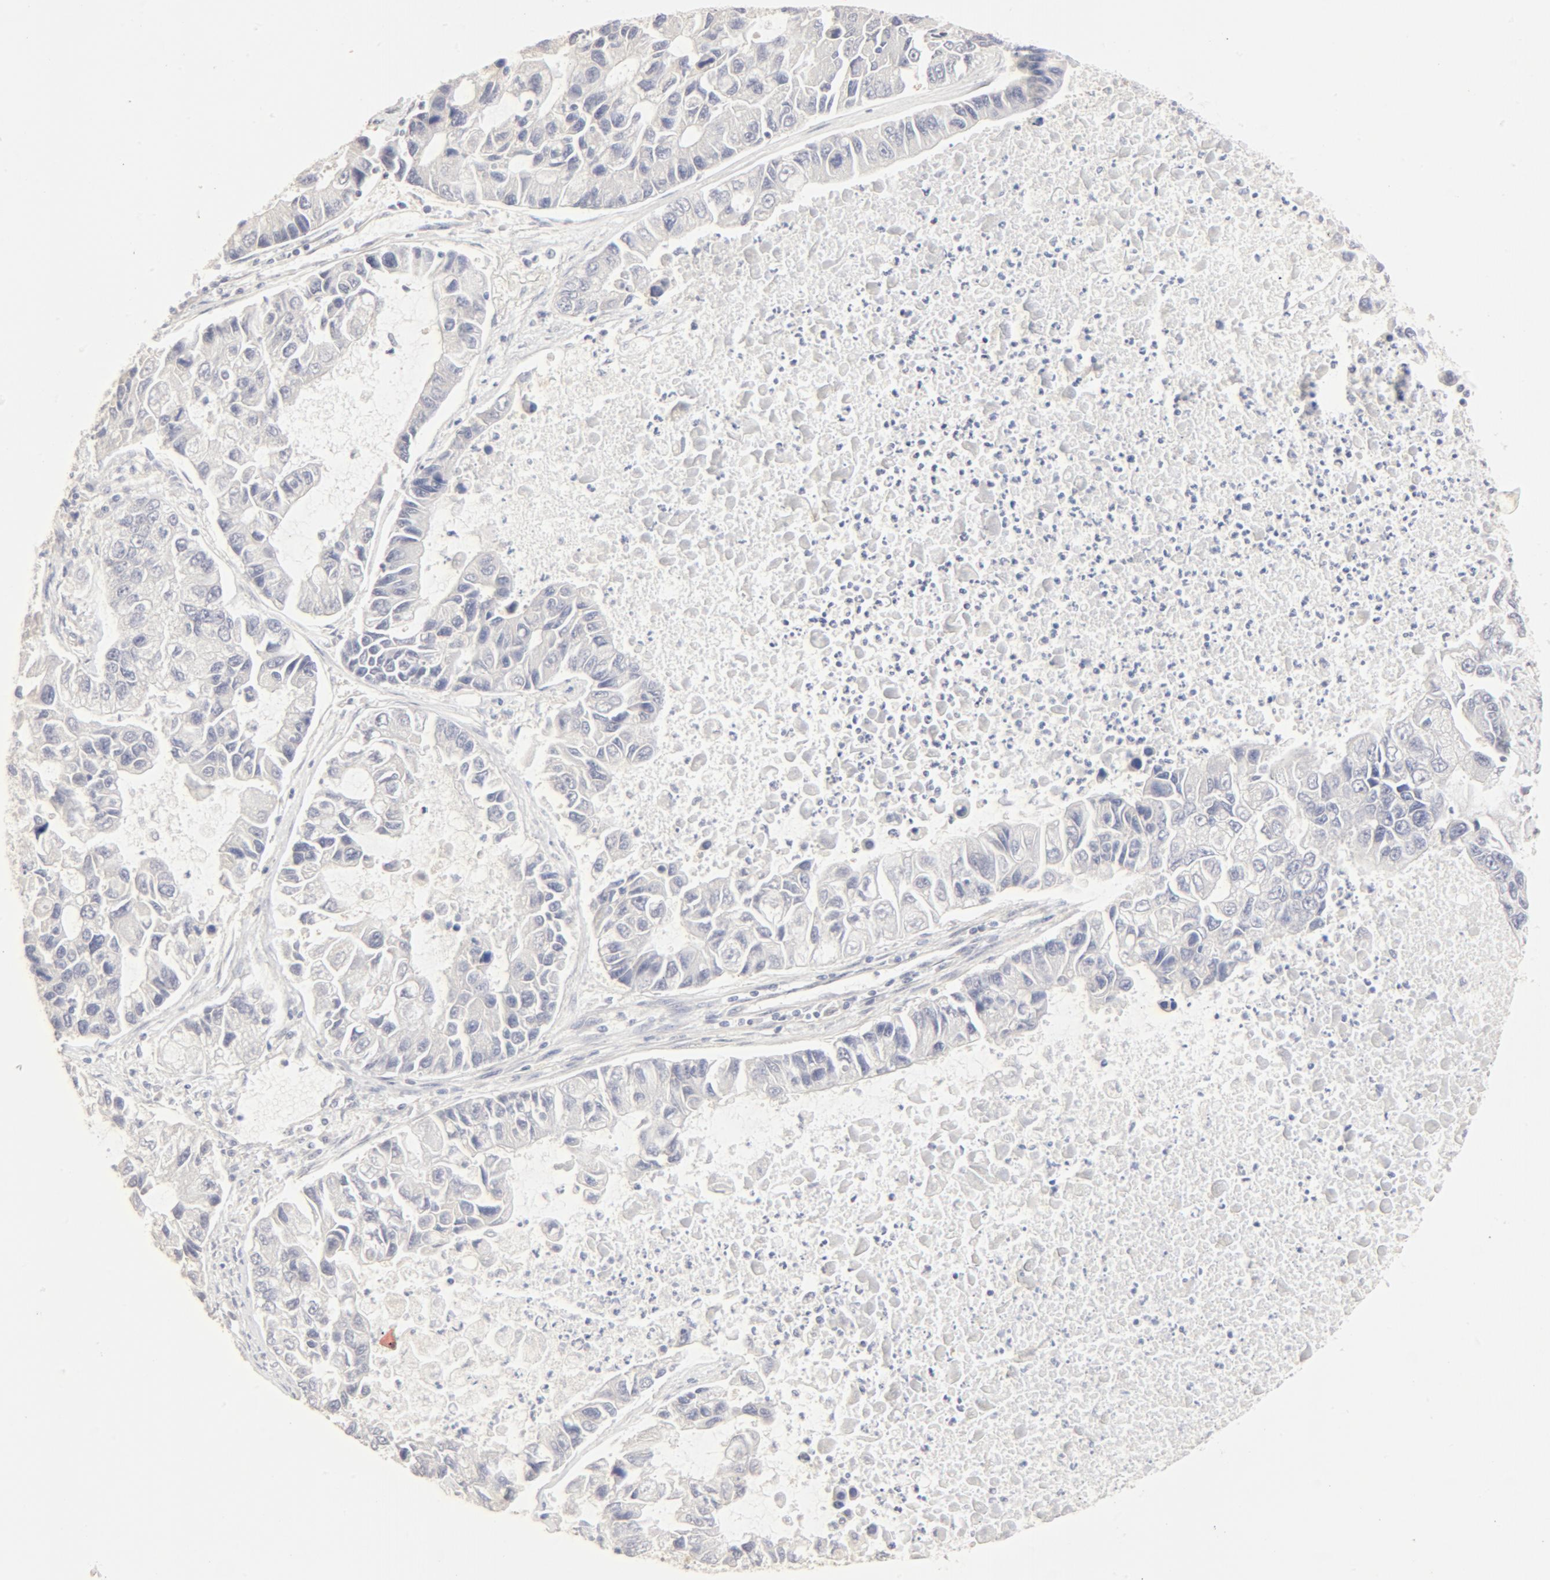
{"staining": {"intensity": "negative", "quantity": "none", "location": "none"}, "tissue": "lung cancer", "cell_type": "Tumor cells", "image_type": "cancer", "snomed": [{"axis": "morphology", "description": "Adenocarcinoma, NOS"}, {"axis": "topography", "description": "Lung"}], "caption": "Tumor cells show no significant protein positivity in adenocarcinoma (lung).", "gene": "FCGBP", "patient": {"sex": "female", "age": 51}}